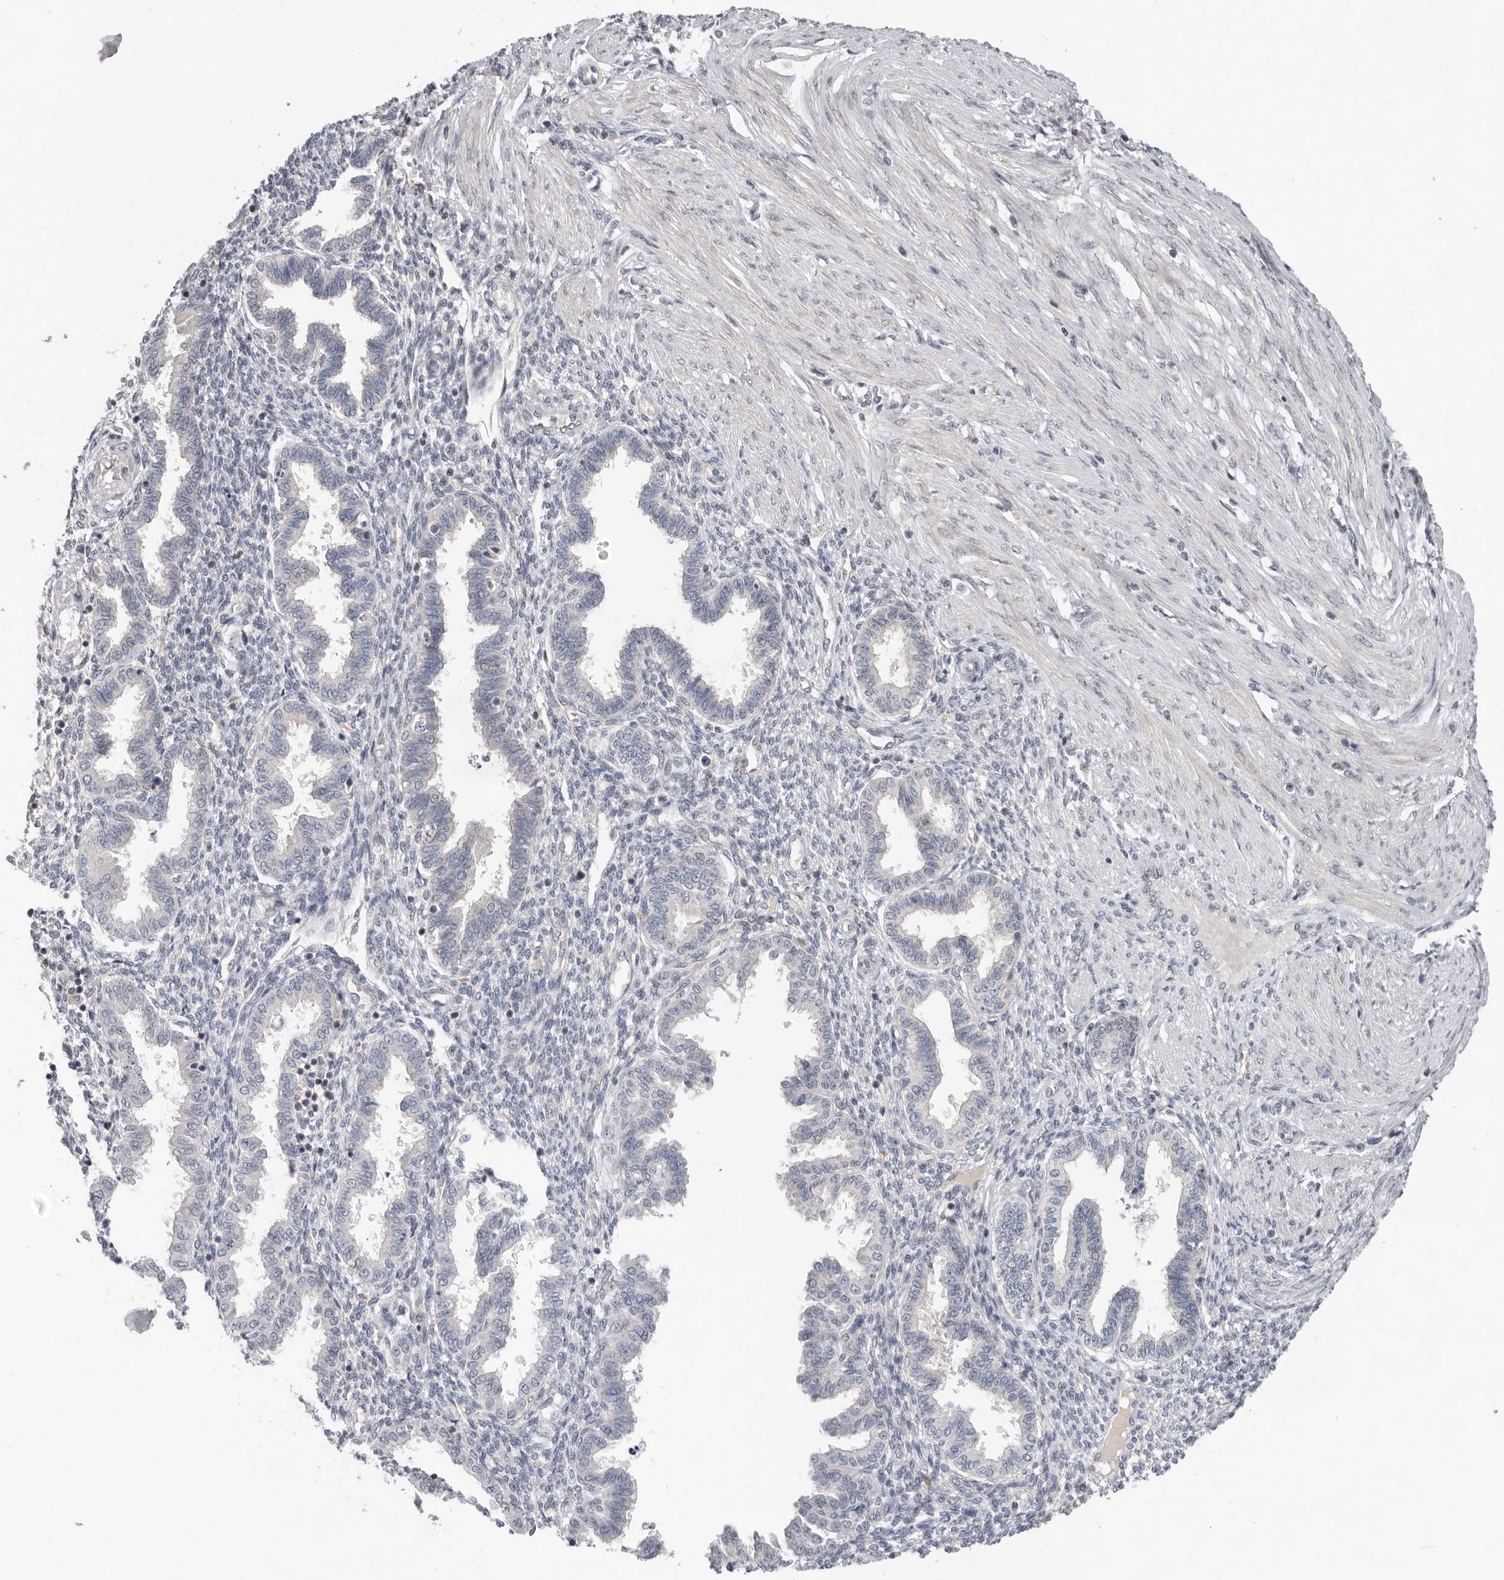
{"staining": {"intensity": "negative", "quantity": "none", "location": "none"}, "tissue": "endometrium", "cell_type": "Cells in endometrial stroma", "image_type": "normal", "snomed": [{"axis": "morphology", "description": "Normal tissue, NOS"}, {"axis": "topography", "description": "Endometrium"}], "caption": "This is an immunohistochemistry photomicrograph of unremarkable endometrium. There is no staining in cells in endometrial stroma.", "gene": "BRCA2", "patient": {"sex": "female", "age": 33}}